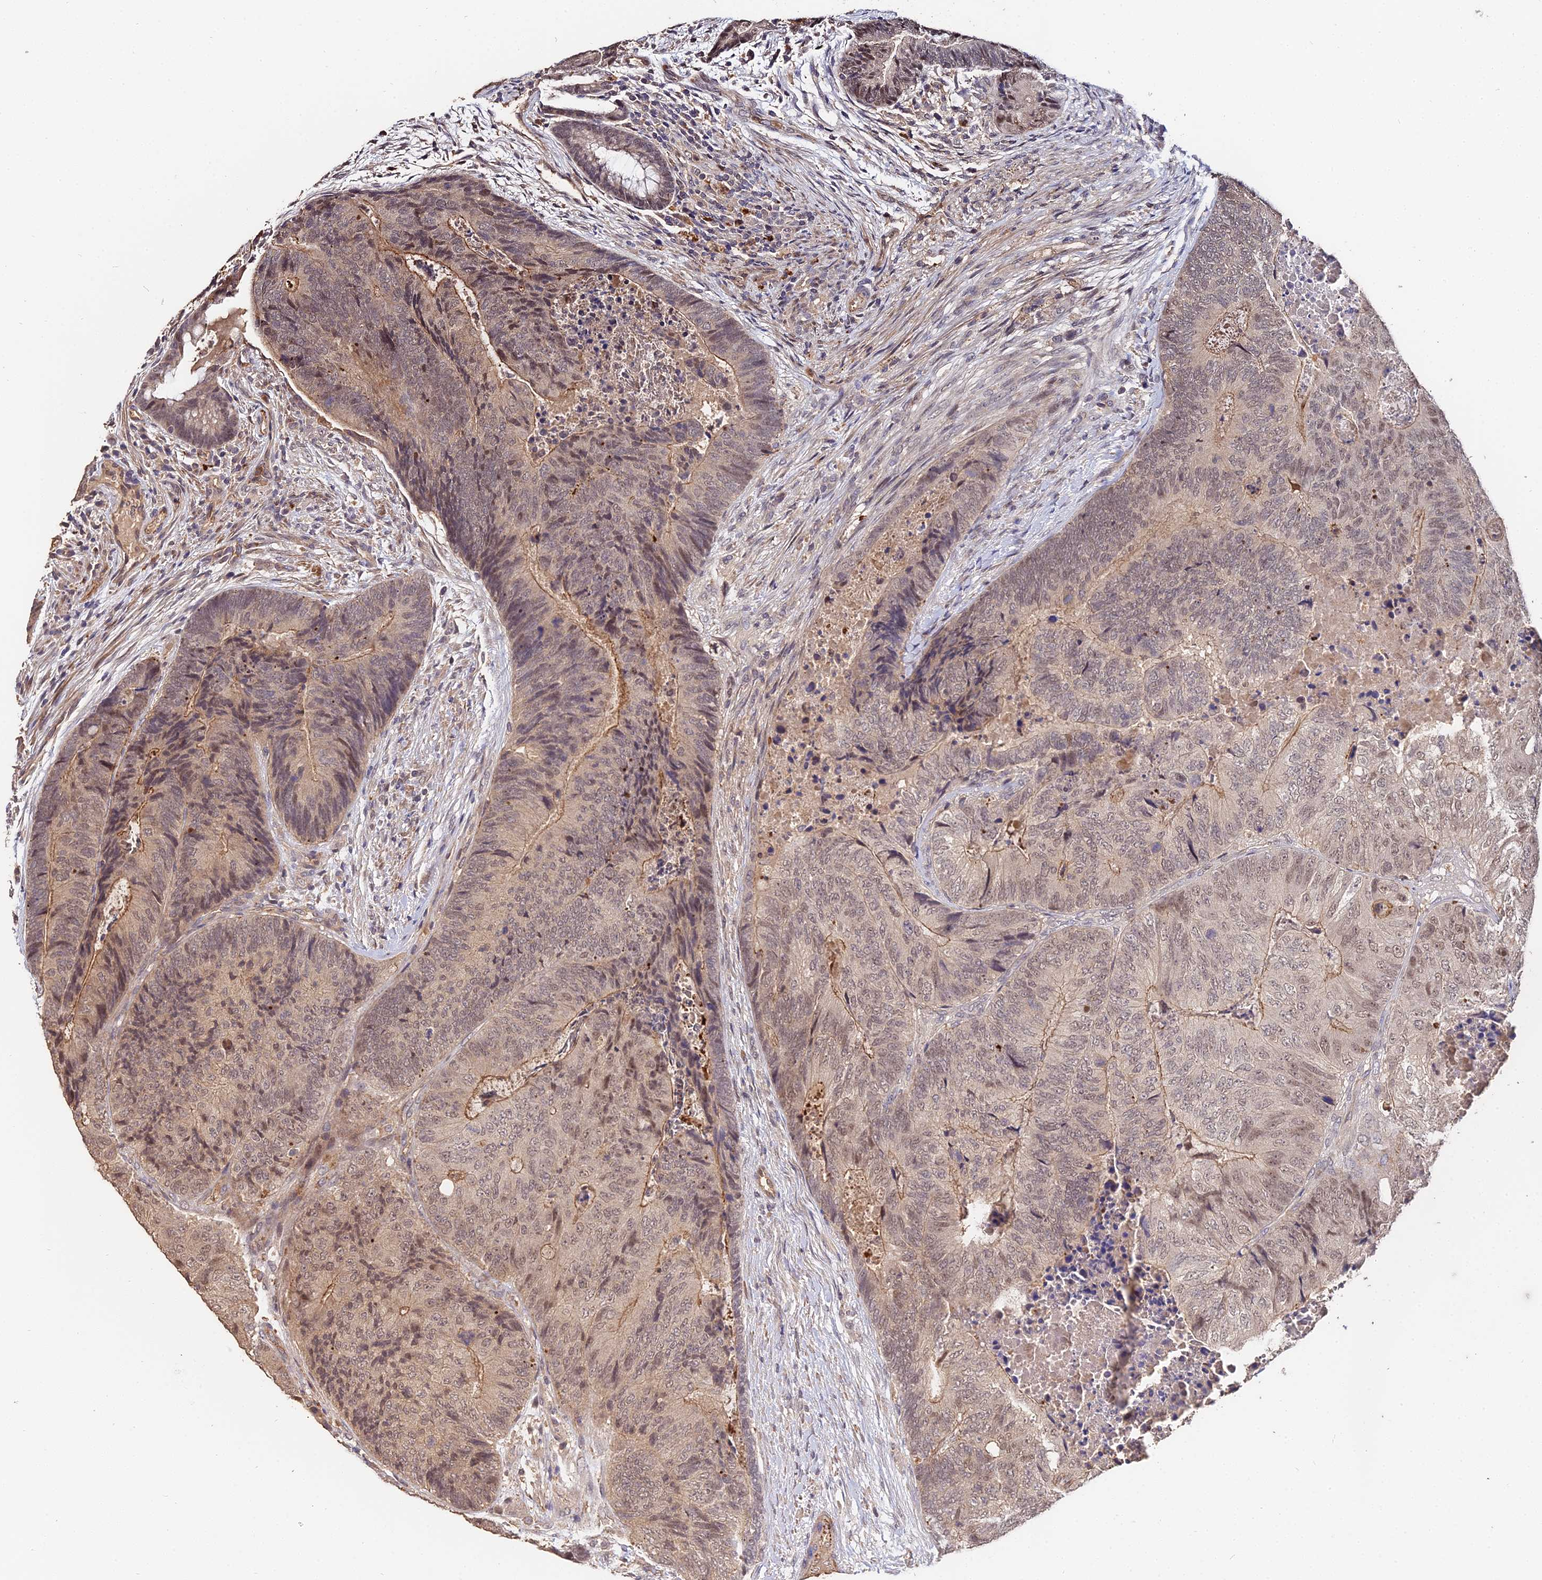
{"staining": {"intensity": "moderate", "quantity": "25%-75%", "location": "cytoplasmic/membranous,nuclear"}, "tissue": "colorectal cancer", "cell_type": "Tumor cells", "image_type": "cancer", "snomed": [{"axis": "morphology", "description": "Adenocarcinoma, NOS"}, {"axis": "topography", "description": "Colon"}], "caption": "Brown immunohistochemical staining in colorectal adenocarcinoma shows moderate cytoplasmic/membranous and nuclear staining in about 25%-75% of tumor cells. Using DAB (3,3'-diaminobenzidine) (brown) and hematoxylin (blue) stains, captured at high magnification using brightfield microscopy.", "gene": "LSM5", "patient": {"sex": "female", "age": 67}}